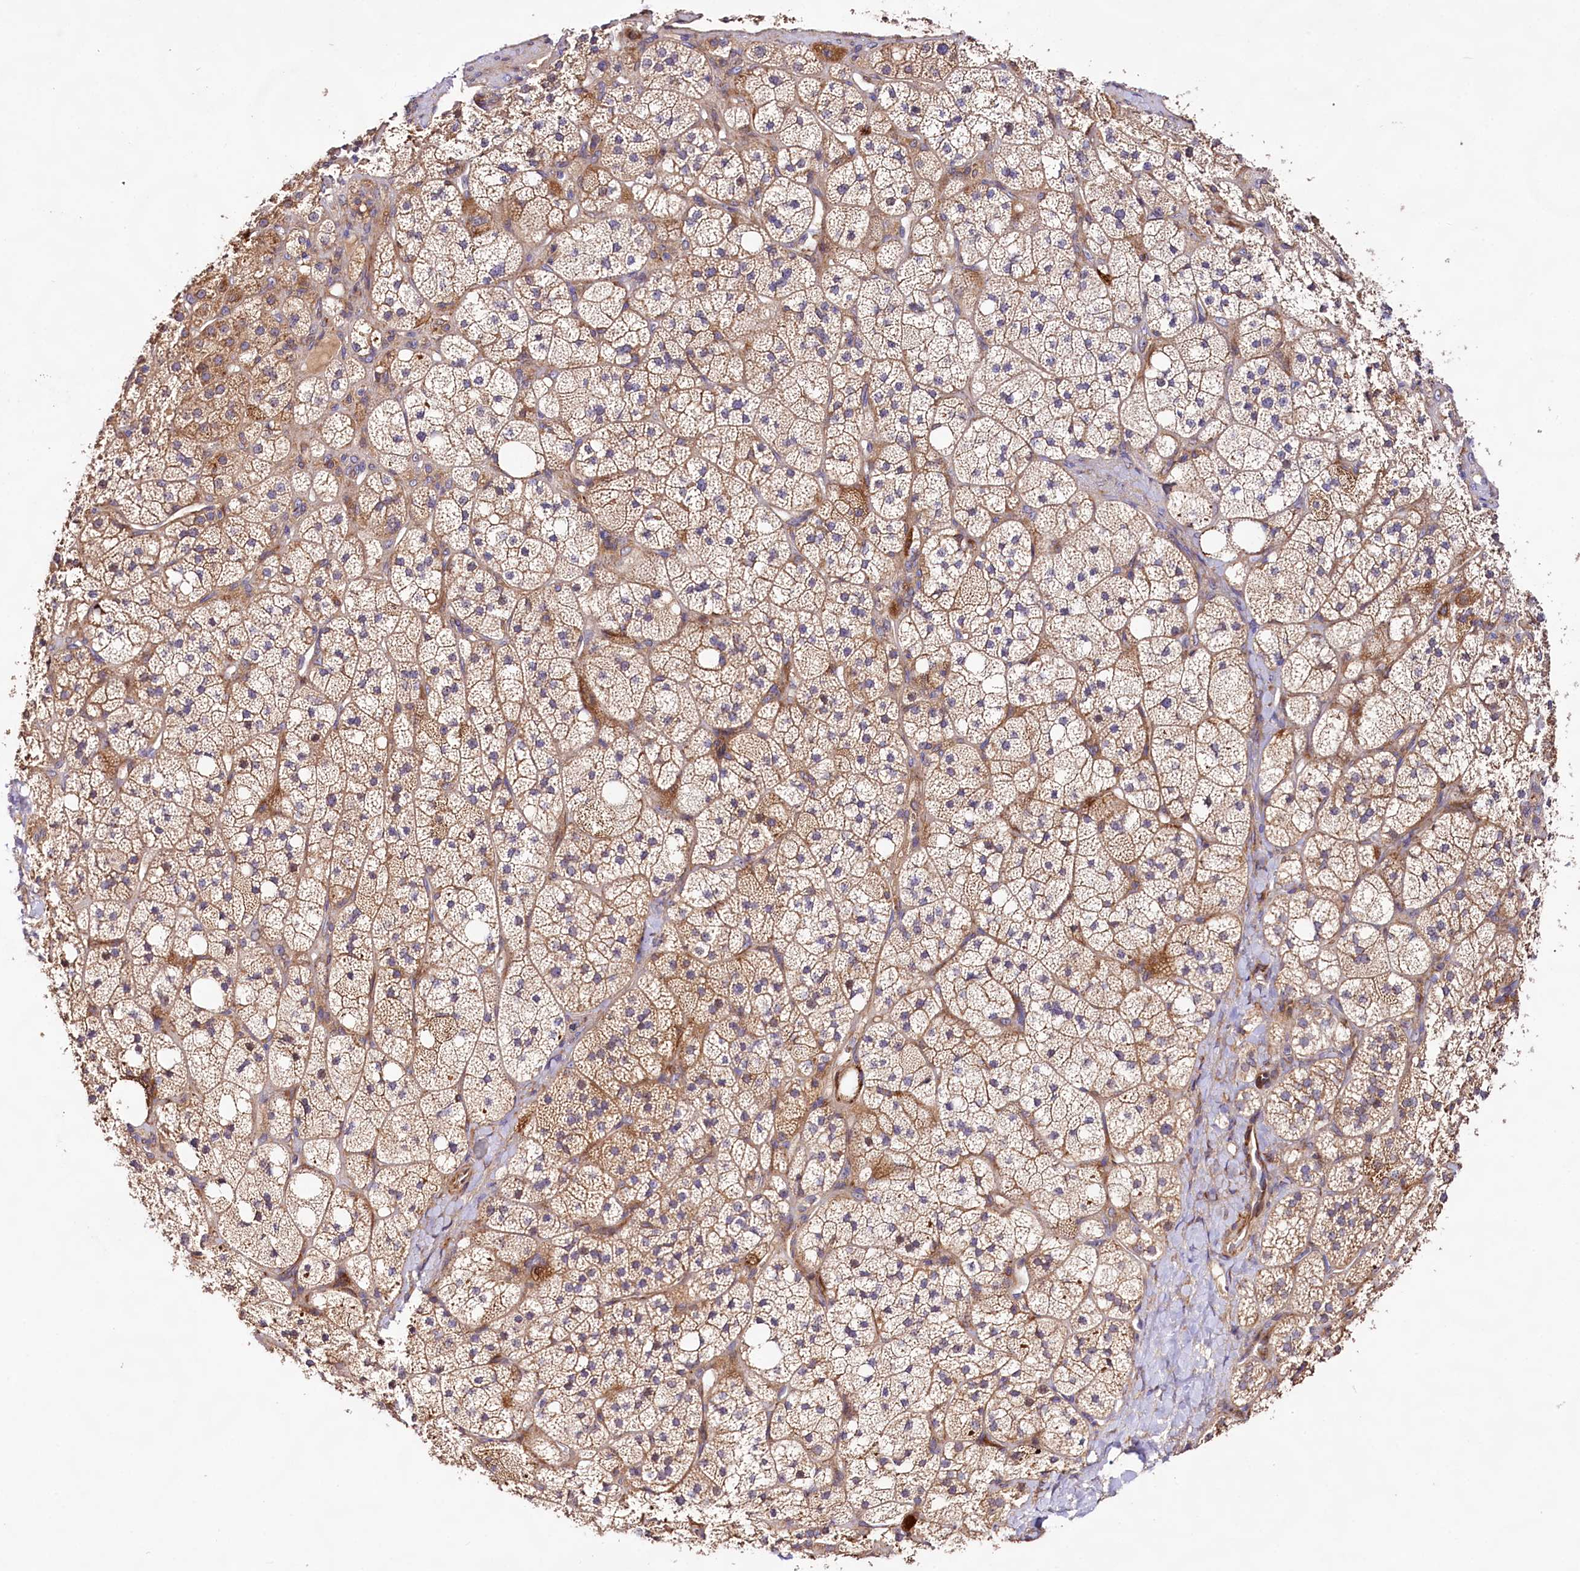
{"staining": {"intensity": "moderate", "quantity": "25%-75%", "location": "cytoplasmic/membranous"}, "tissue": "adrenal gland", "cell_type": "Glandular cells", "image_type": "normal", "snomed": [{"axis": "morphology", "description": "Normal tissue, NOS"}, {"axis": "topography", "description": "Adrenal gland"}], "caption": "Glandular cells show moderate cytoplasmic/membranous expression in about 25%-75% of cells in benign adrenal gland.", "gene": "DMXL2", "patient": {"sex": "male", "age": 61}}